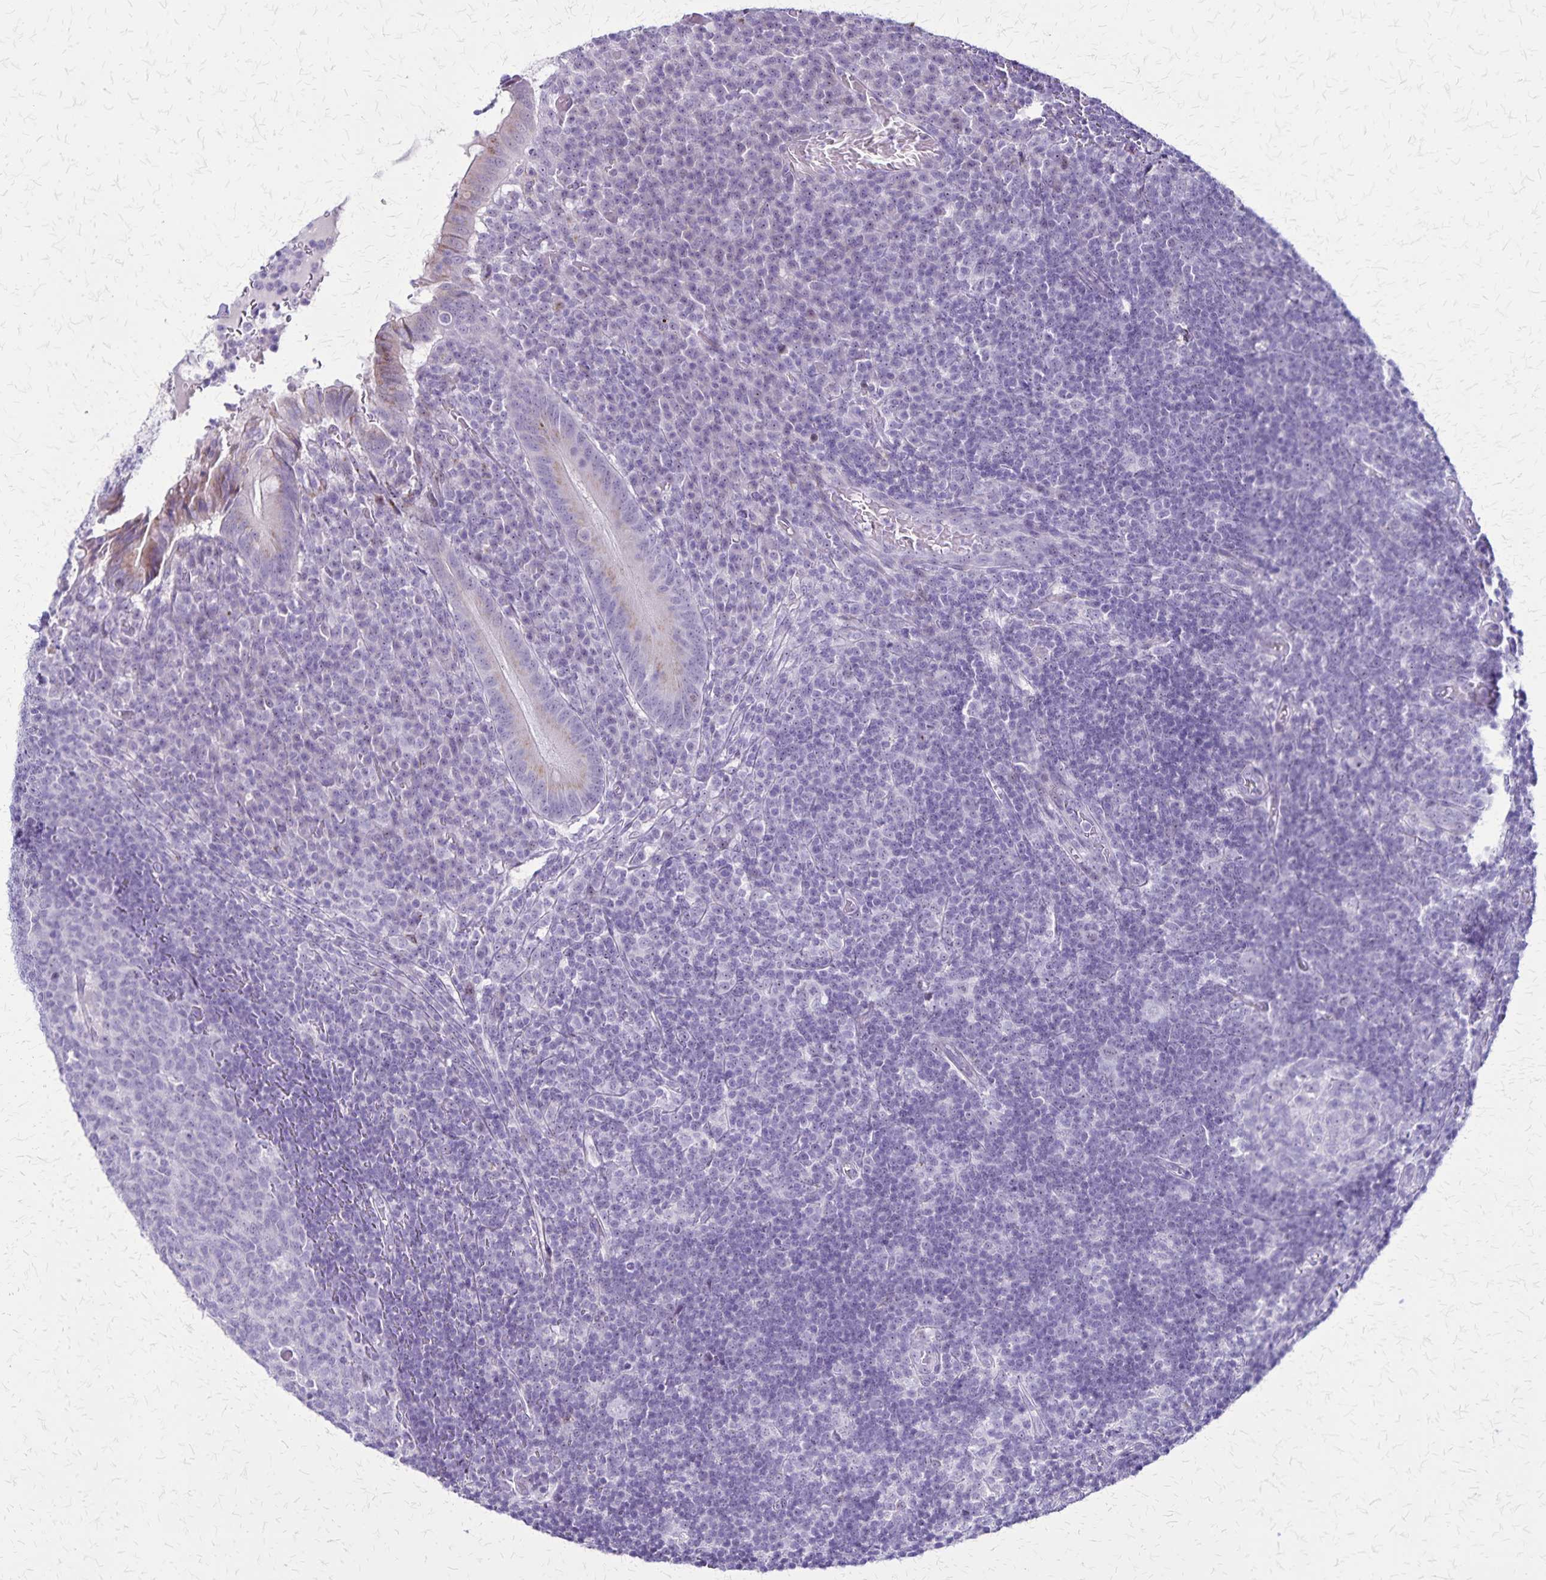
{"staining": {"intensity": "weak", "quantity": "<25%", "location": "cytoplasmic/membranous"}, "tissue": "appendix", "cell_type": "Glandular cells", "image_type": "normal", "snomed": [{"axis": "morphology", "description": "Normal tissue, NOS"}, {"axis": "topography", "description": "Appendix"}], "caption": "Glandular cells show no significant protein staining in normal appendix. Nuclei are stained in blue.", "gene": "OR51B5", "patient": {"sex": "male", "age": 18}}